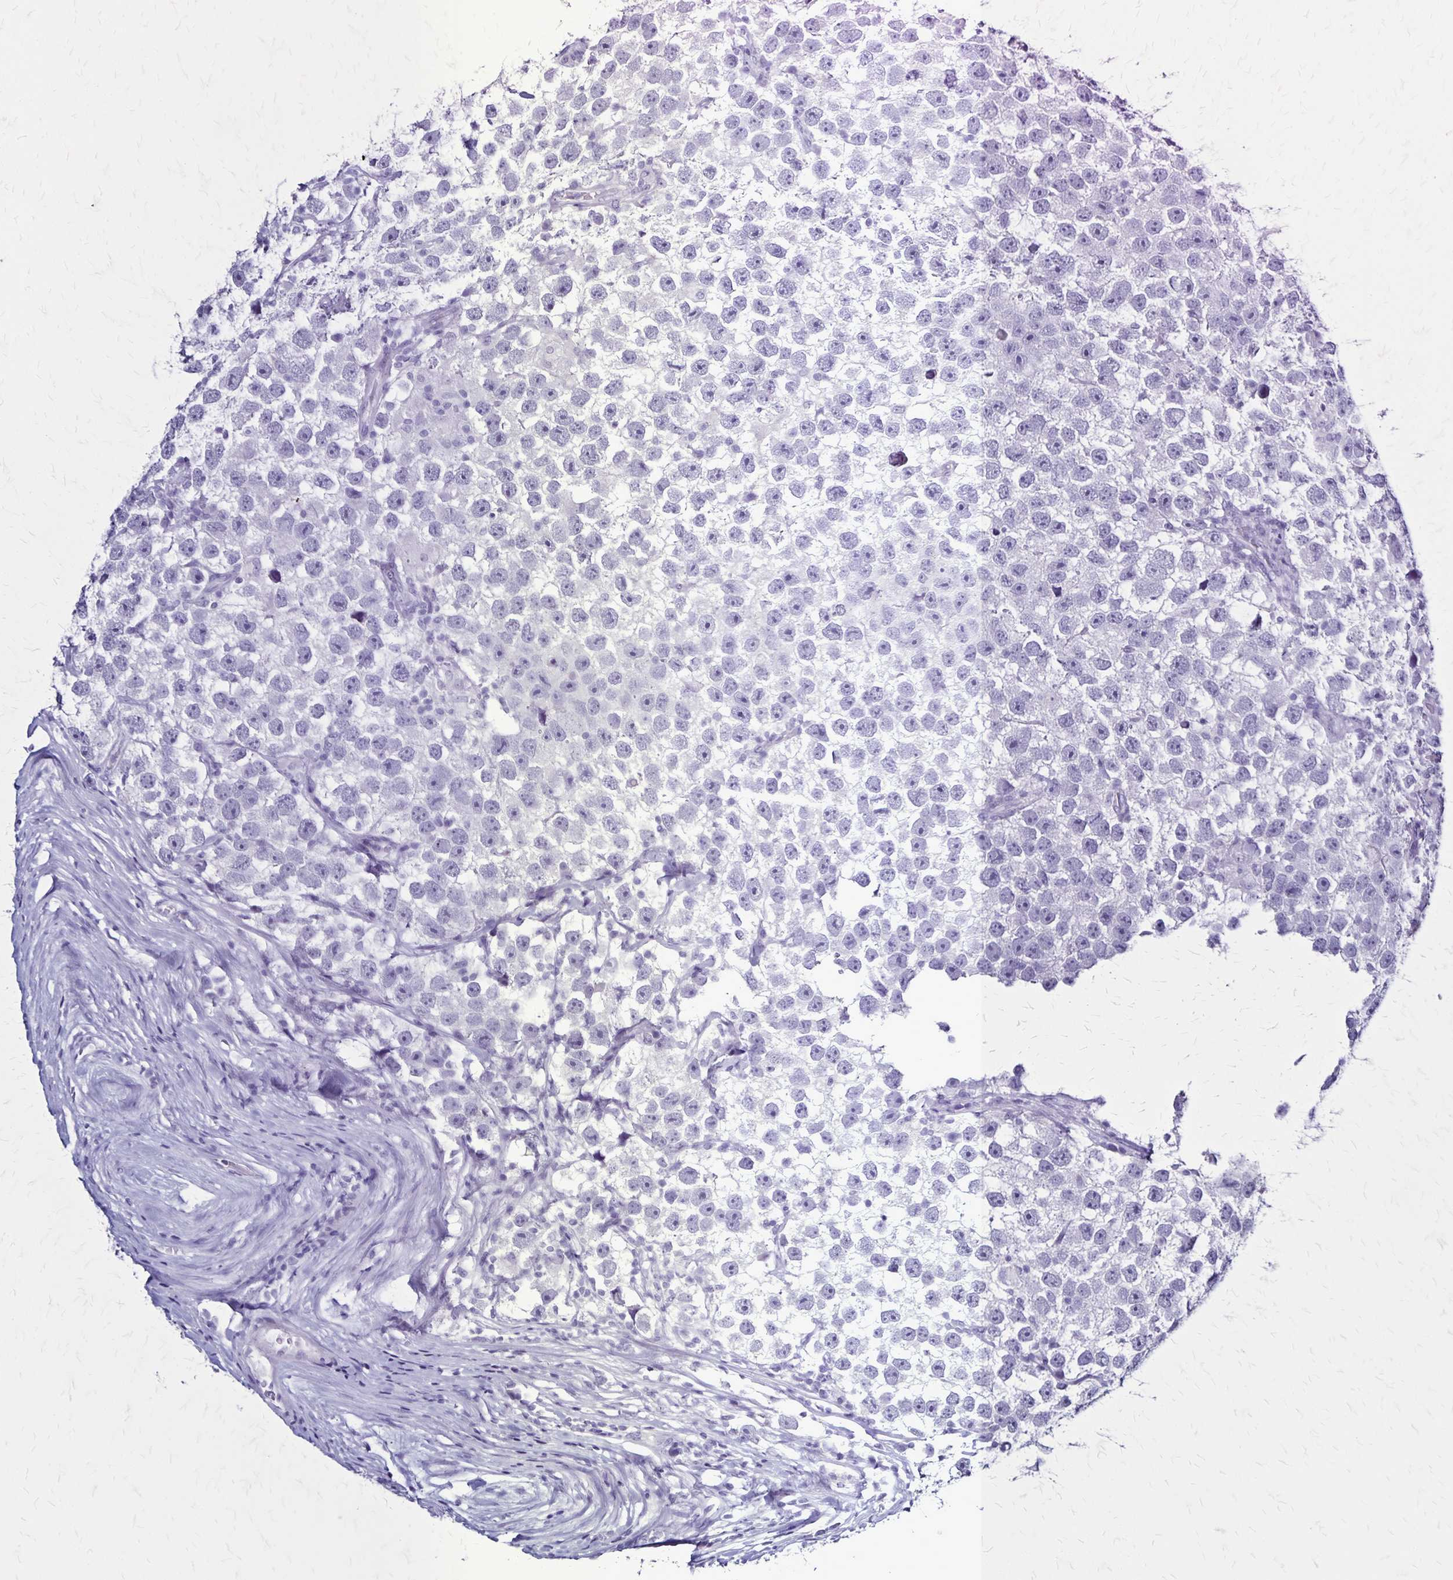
{"staining": {"intensity": "negative", "quantity": "none", "location": "none"}, "tissue": "testis cancer", "cell_type": "Tumor cells", "image_type": "cancer", "snomed": [{"axis": "morphology", "description": "Seminoma, NOS"}, {"axis": "topography", "description": "Testis"}], "caption": "High power microscopy micrograph of an immunohistochemistry histopathology image of testis seminoma, revealing no significant staining in tumor cells.", "gene": "PLXNA4", "patient": {"sex": "male", "age": 26}}